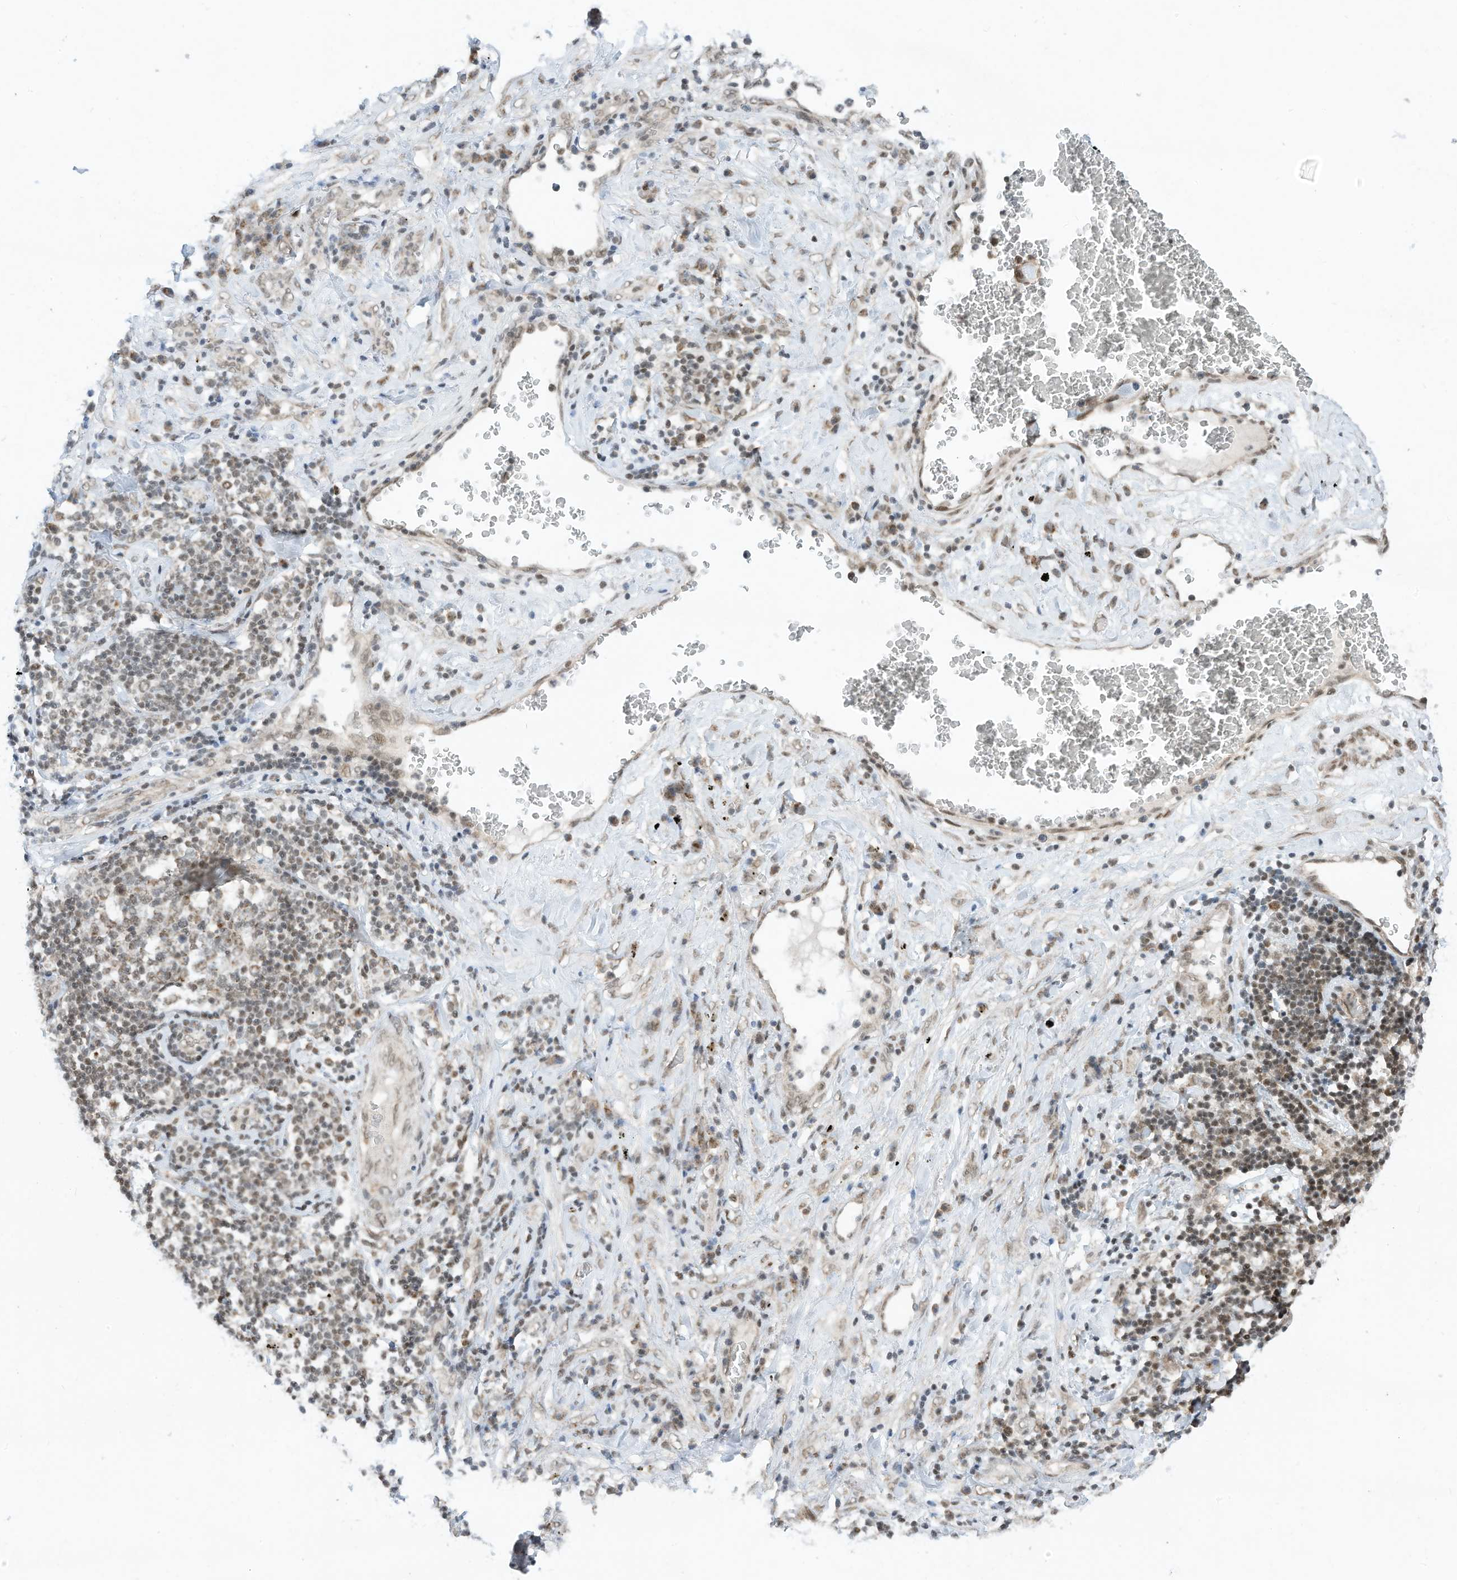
{"staining": {"intensity": "negative", "quantity": "none", "location": "none"}, "tissue": "lung cancer", "cell_type": "Tumor cells", "image_type": "cancer", "snomed": [{"axis": "morphology", "description": "Squamous cell carcinoma, NOS"}, {"axis": "topography", "description": "Lung"}], "caption": "Tumor cells show no significant protein expression in squamous cell carcinoma (lung). (DAB (3,3'-diaminobenzidine) immunohistochemistry (IHC), high magnification).", "gene": "AURKAIP1", "patient": {"sex": "female", "age": 63}}